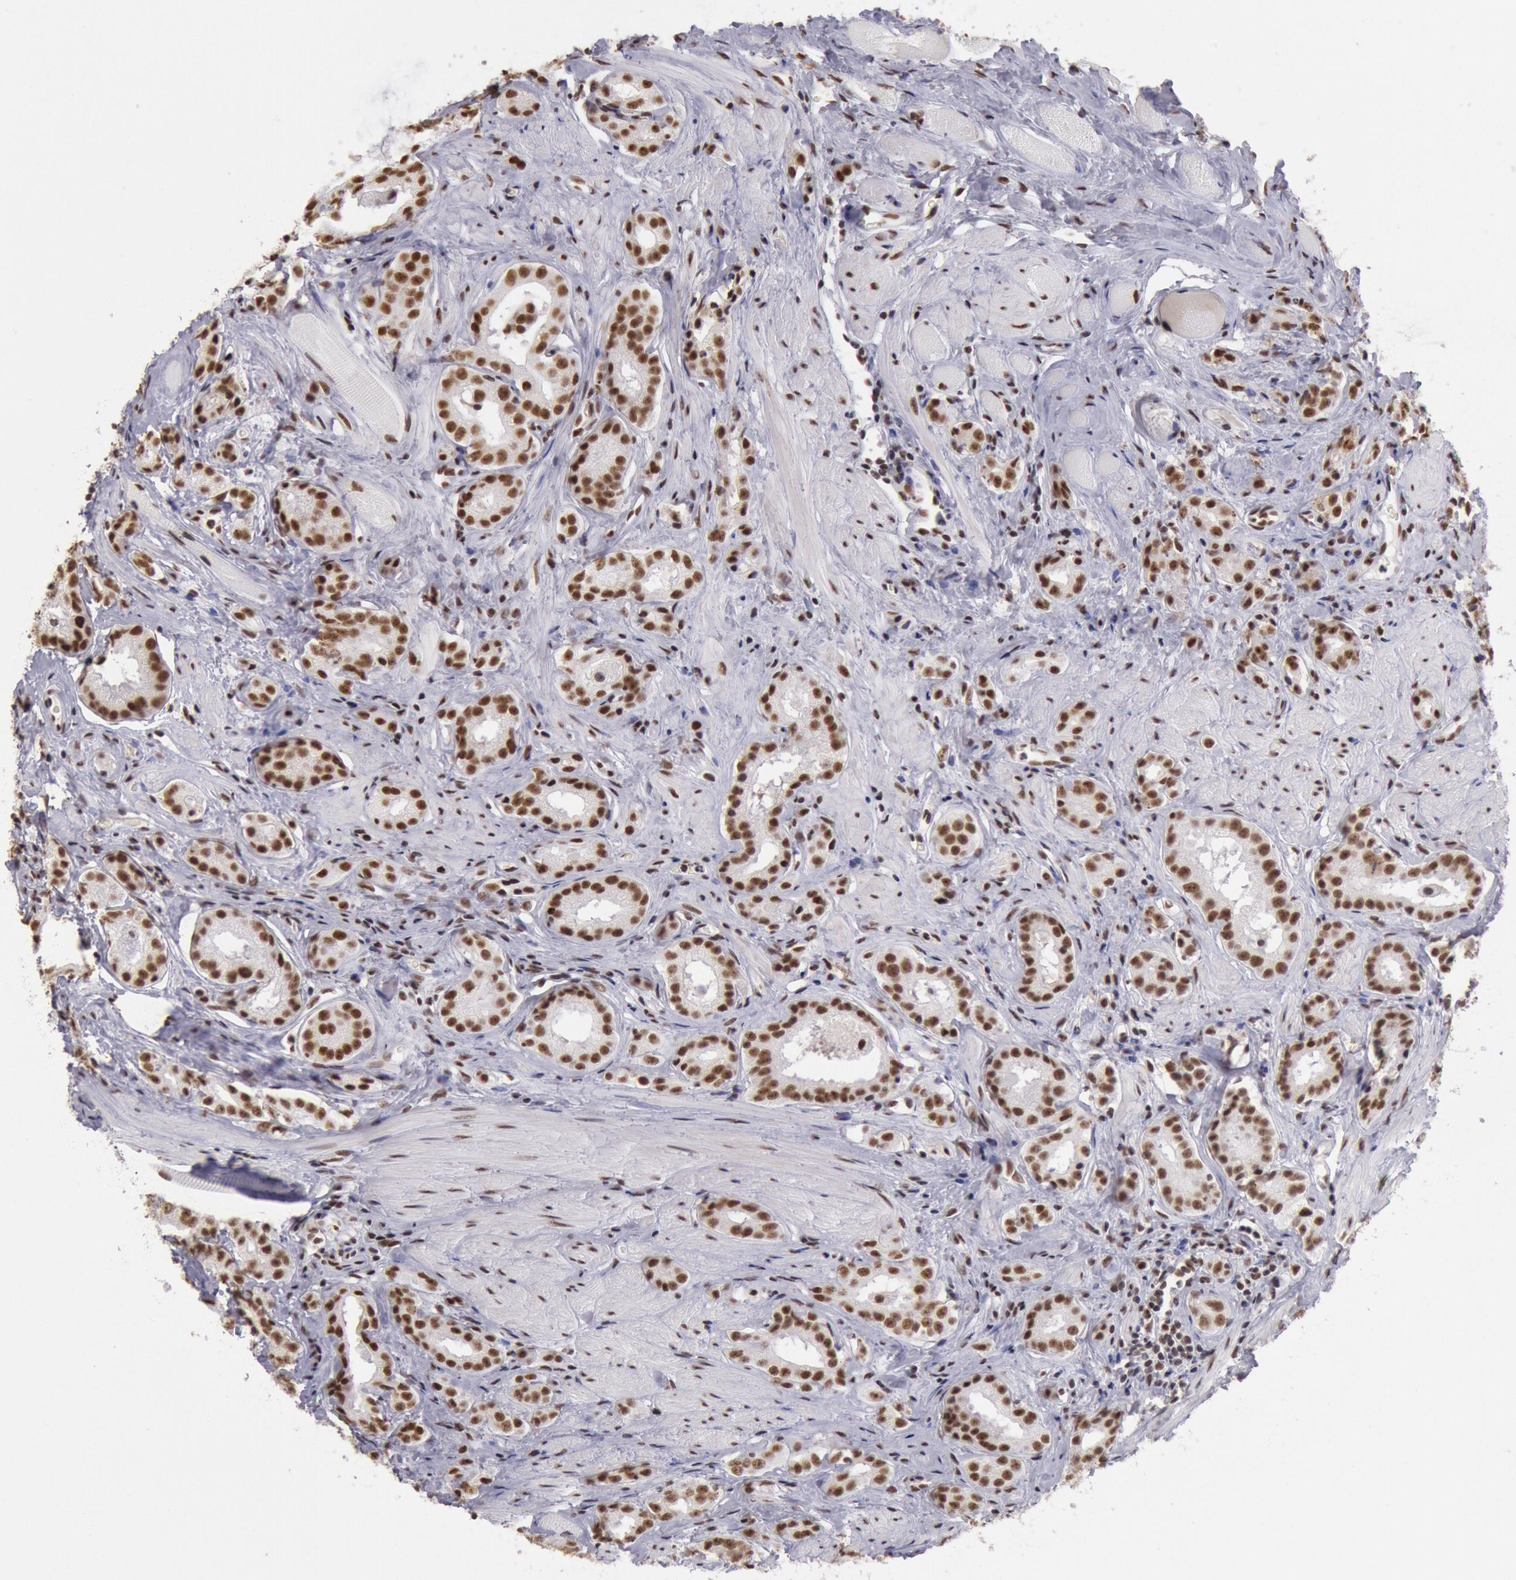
{"staining": {"intensity": "strong", "quantity": ">75%", "location": "nuclear"}, "tissue": "prostate cancer", "cell_type": "Tumor cells", "image_type": "cancer", "snomed": [{"axis": "morphology", "description": "Adenocarcinoma, Medium grade"}, {"axis": "topography", "description": "Prostate"}], "caption": "An immunohistochemistry photomicrograph of tumor tissue is shown. Protein staining in brown highlights strong nuclear positivity in adenocarcinoma (medium-grade) (prostate) within tumor cells.", "gene": "SNRPD3", "patient": {"sex": "male", "age": 53}}